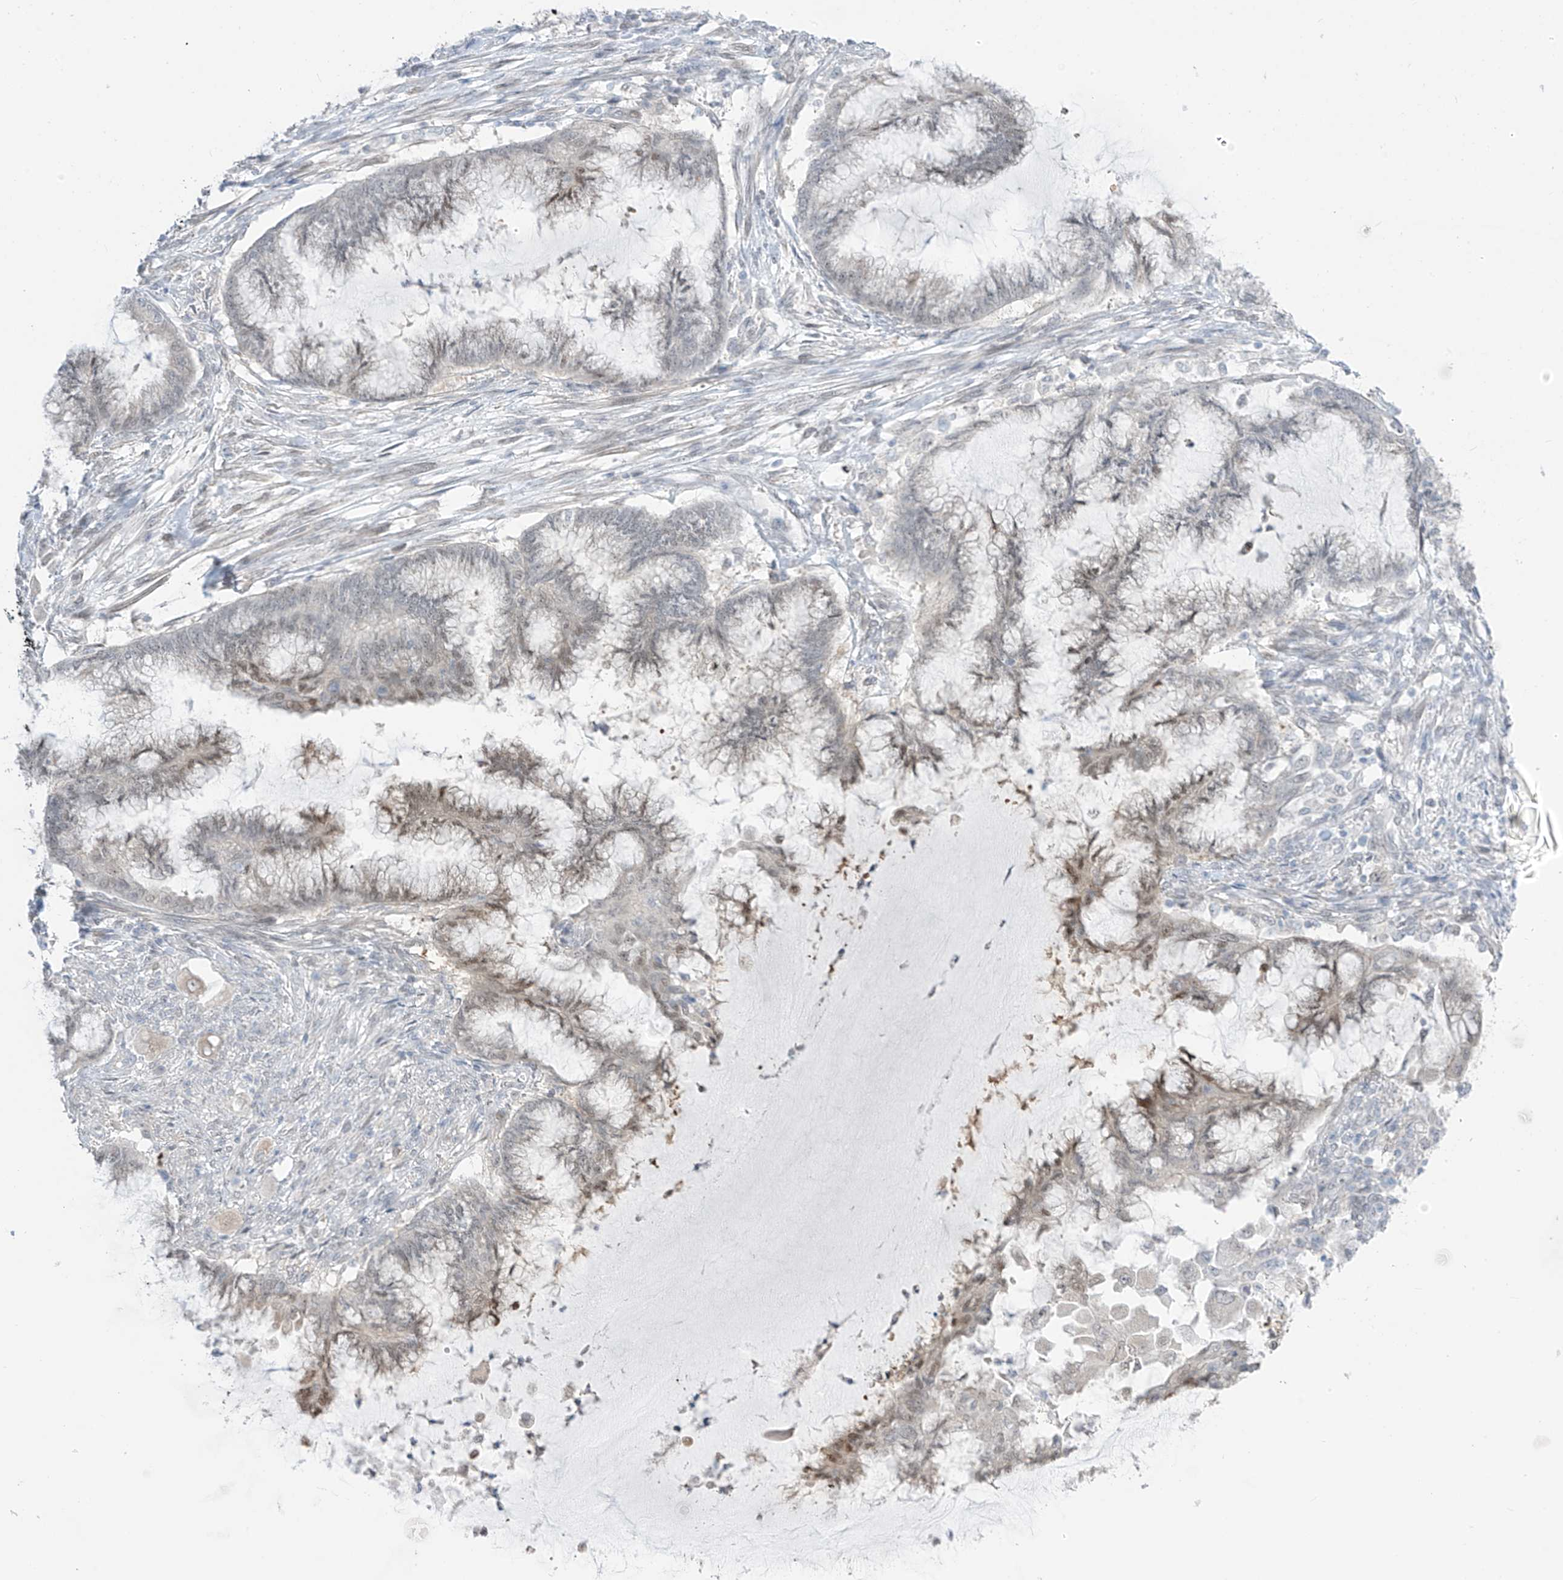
{"staining": {"intensity": "negative", "quantity": "none", "location": "none"}, "tissue": "endometrial cancer", "cell_type": "Tumor cells", "image_type": "cancer", "snomed": [{"axis": "morphology", "description": "Adenocarcinoma, NOS"}, {"axis": "topography", "description": "Endometrium"}], "caption": "This is an IHC histopathology image of human endometrial cancer. There is no expression in tumor cells.", "gene": "ASPRV1", "patient": {"sex": "female", "age": 86}}